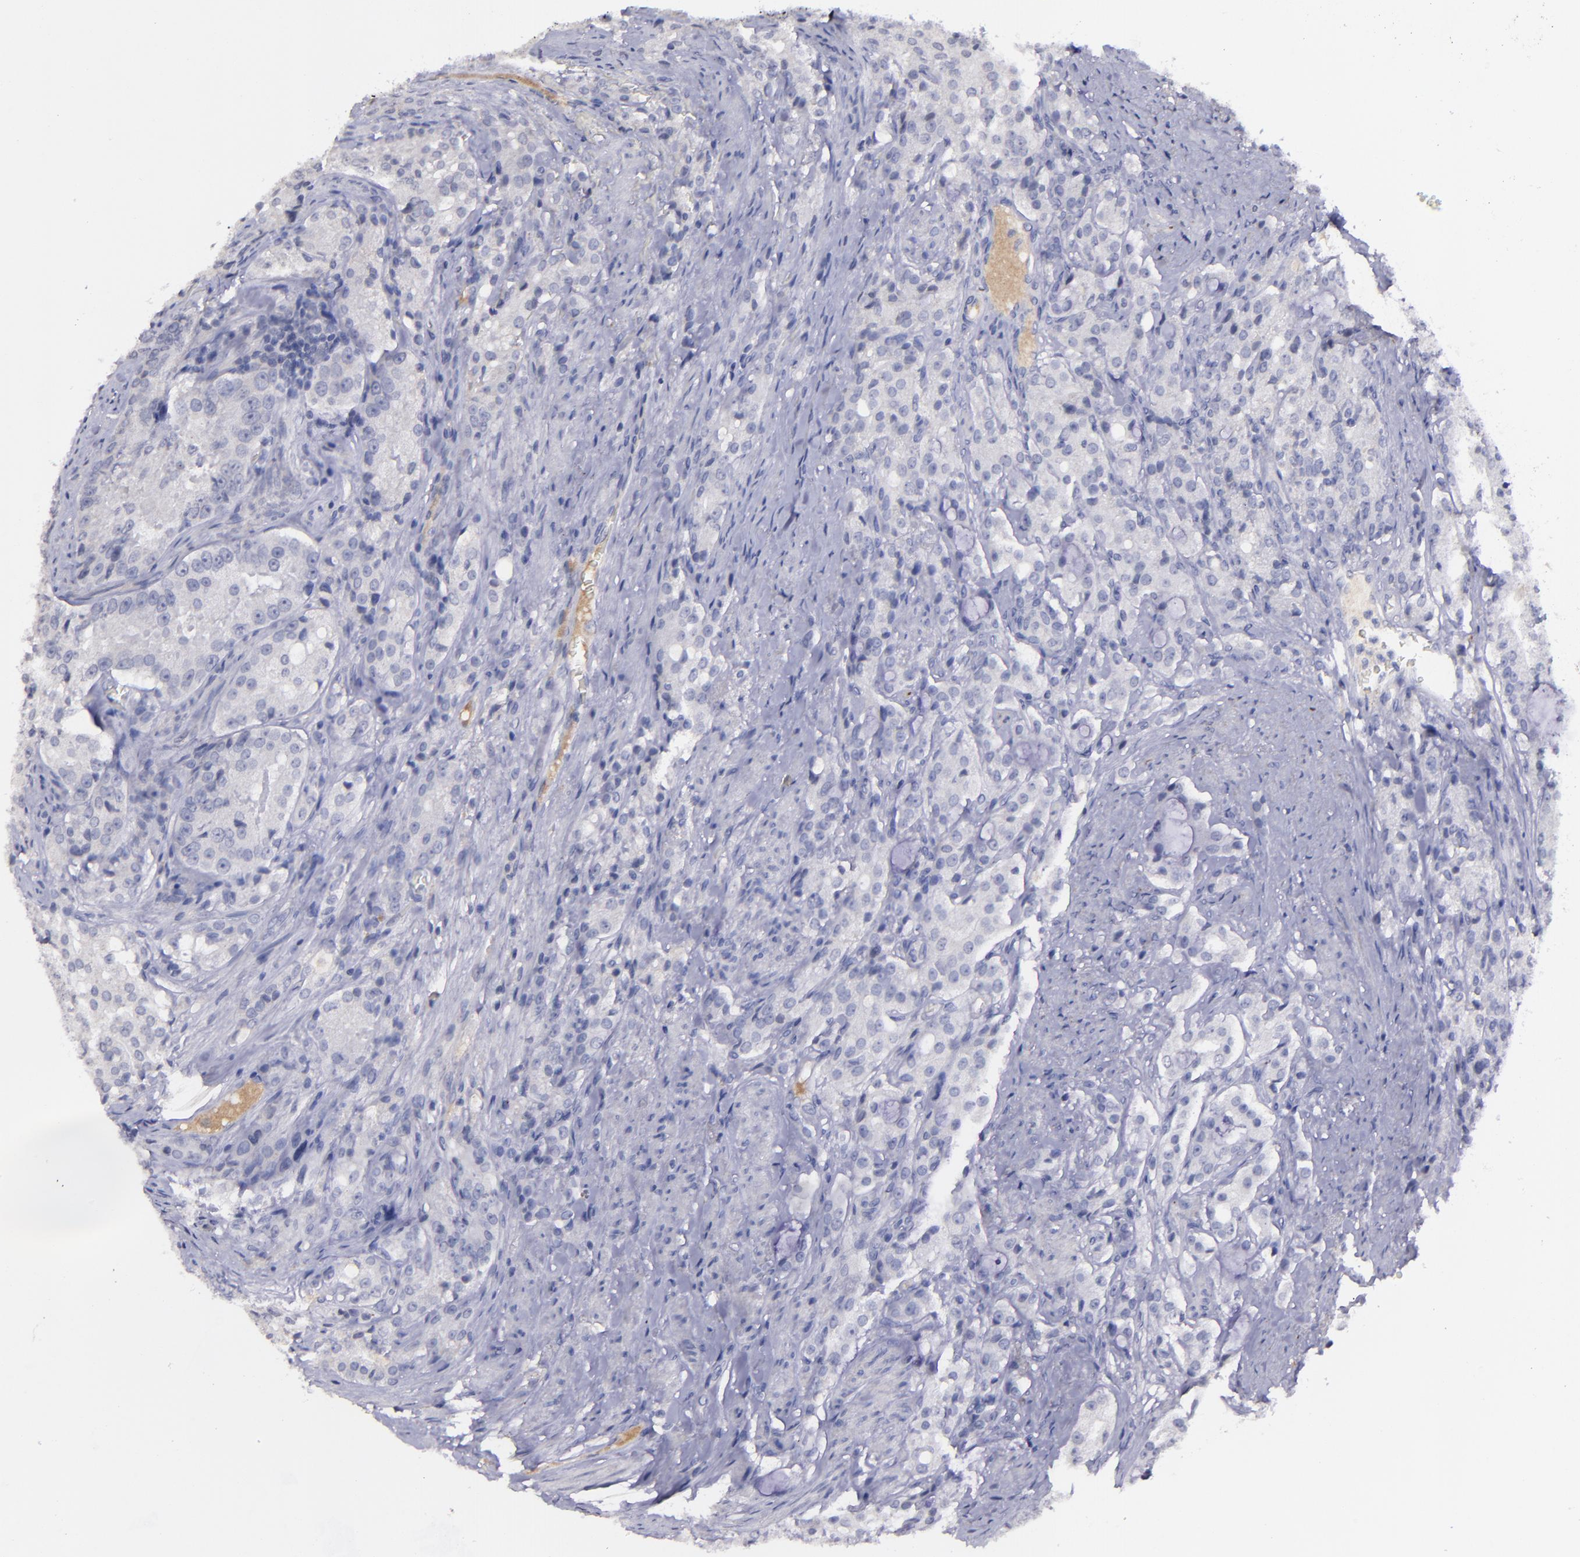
{"staining": {"intensity": "negative", "quantity": "none", "location": "none"}, "tissue": "prostate cancer", "cell_type": "Tumor cells", "image_type": "cancer", "snomed": [{"axis": "morphology", "description": "Adenocarcinoma, Medium grade"}, {"axis": "topography", "description": "Prostate"}], "caption": "Prostate cancer (medium-grade adenocarcinoma) was stained to show a protein in brown. There is no significant staining in tumor cells.", "gene": "MASP1", "patient": {"sex": "male", "age": 72}}